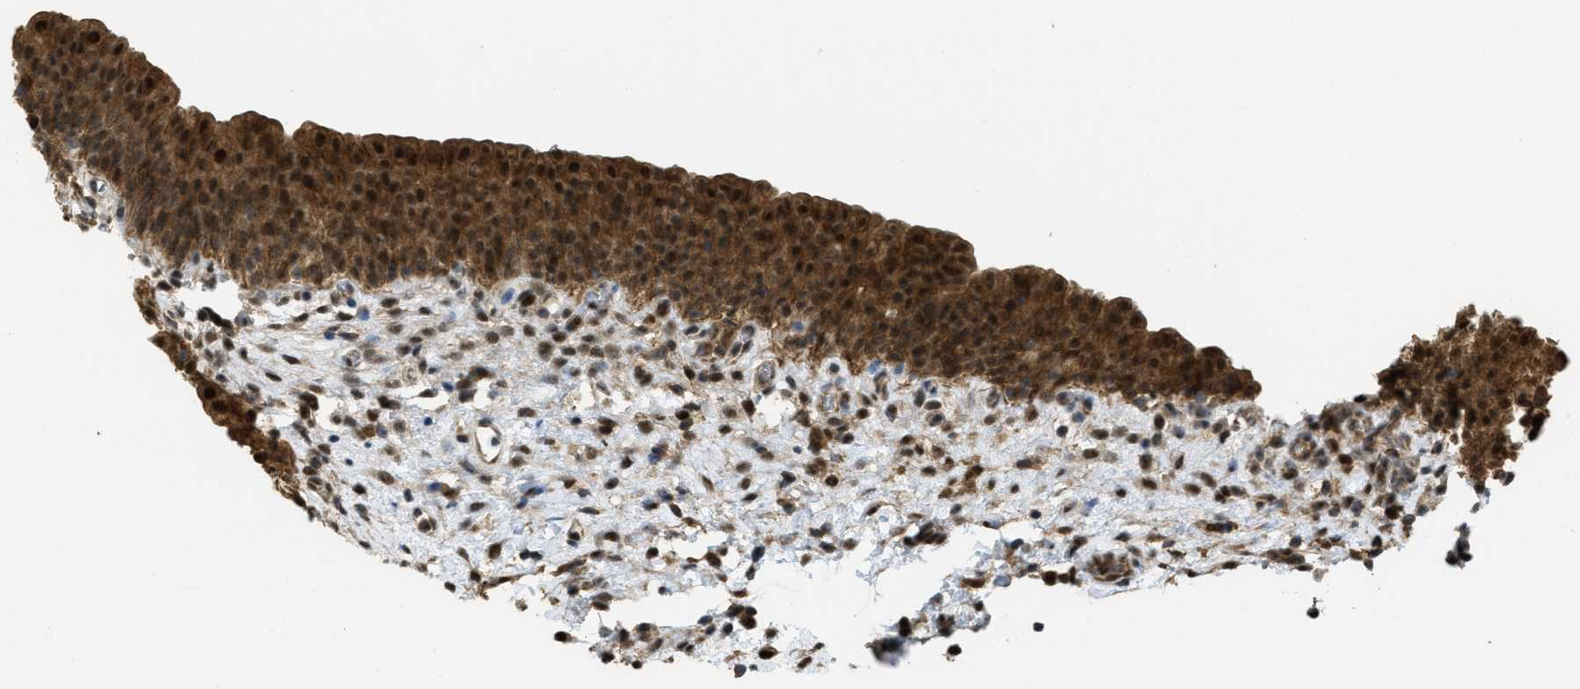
{"staining": {"intensity": "strong", "quantity": ">75%", "location": "cytoplasmic/membranous,nuclear"}, "tissue": "urinary bladder", "cell_type": "Urothelial cells", "image_type": "normal", "snomed": [{"axis": "morphology", "description": "Normal tissue, NOS"}, {"axis": "topography", "description": "Urinary bladder"}], "caption": "A brown stain shows strong cytoplasmic/membranous,nuclear staining of a protein in urothelial cells of benign human urinary bladder. (DAB (3,3'-diaminobenzidine) IHC, brown staining for protein, blue staining for nuclei).", "gene": "PSMC5", "patient": {"sex": "male", "age": 37}}